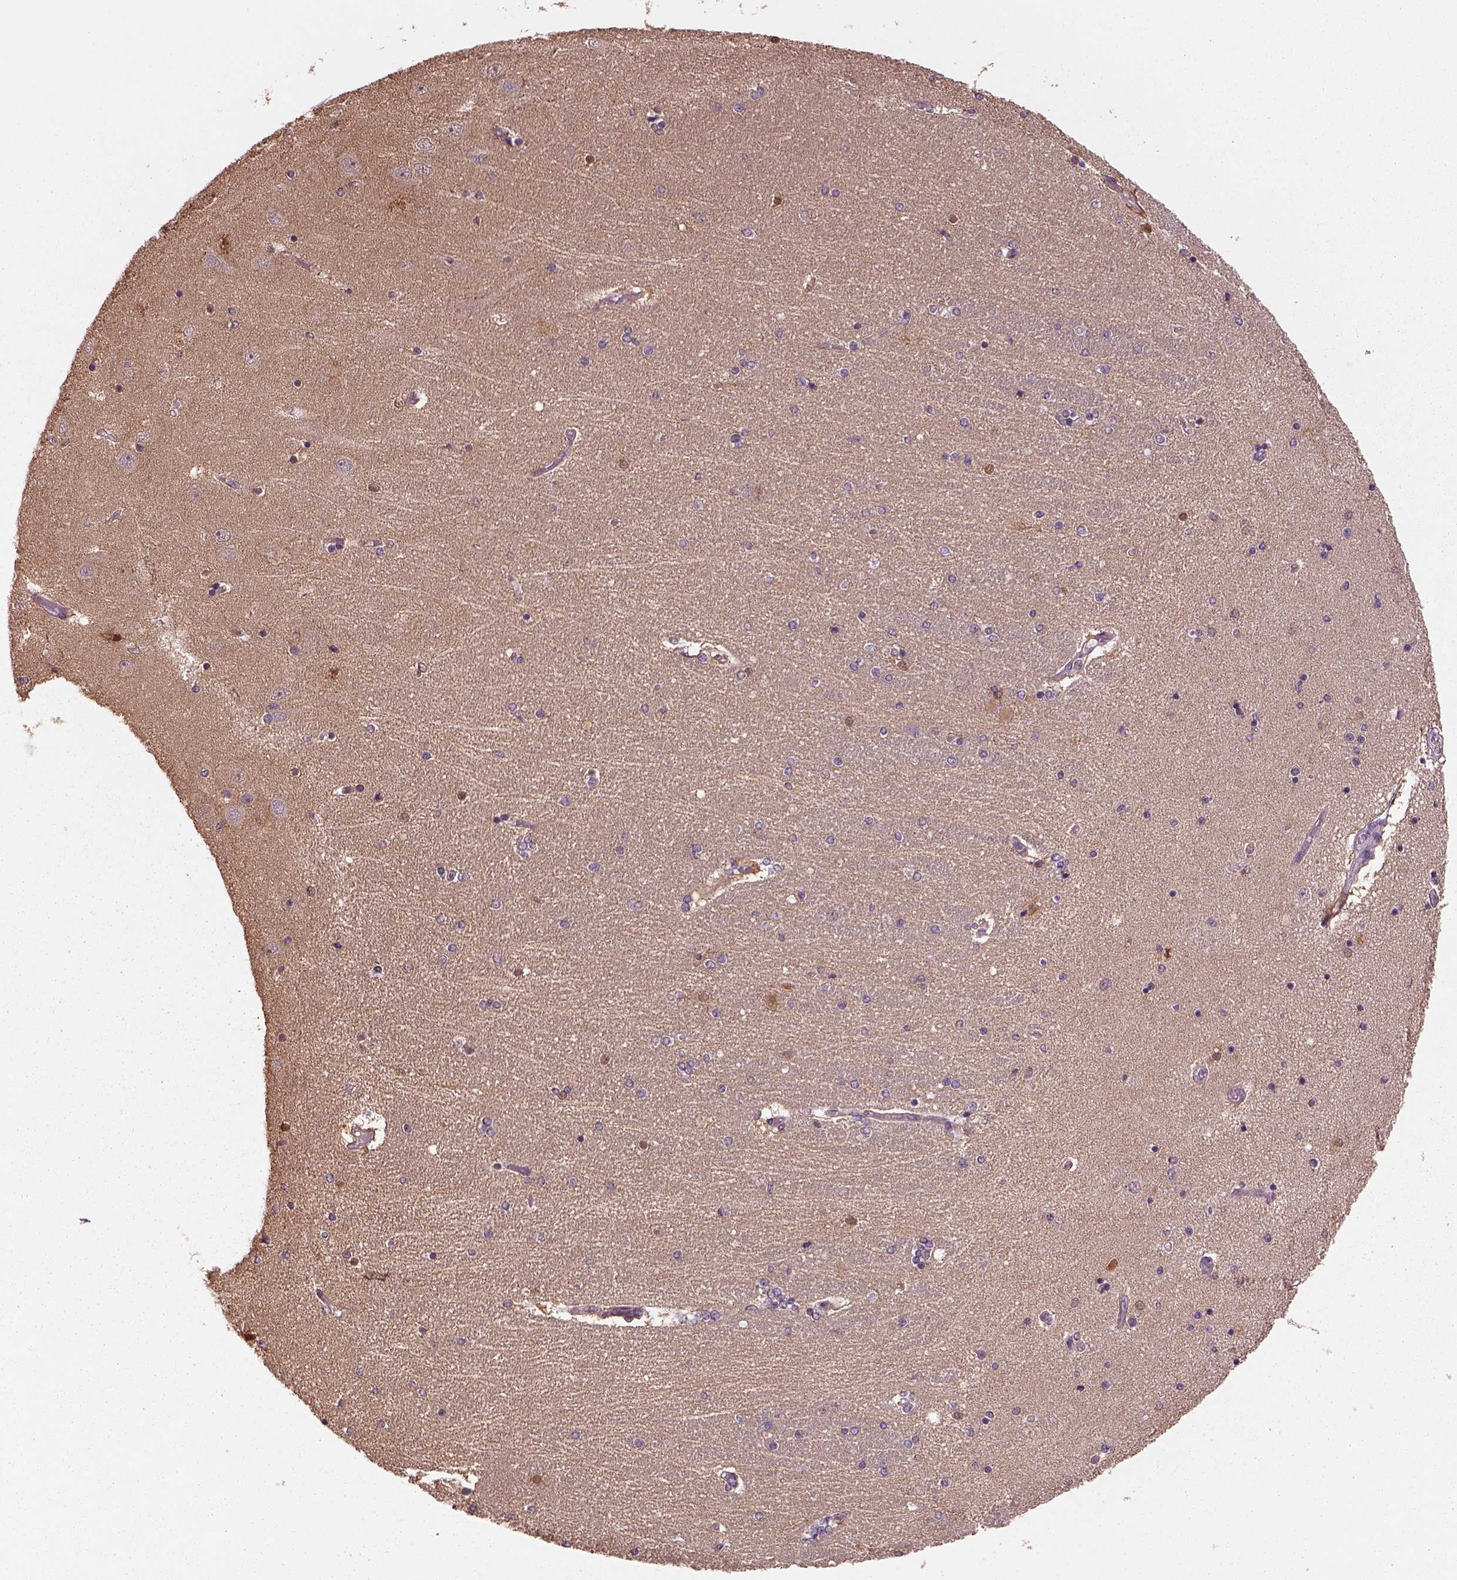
{"staining": {"intensity": "negative", "quantity": "none", "location": "none"}, "tissue": "hippocampus", "cell_type": "Glial cells", "image_type": "normal", "snomed": [{"axis": "morphology", "description": "Normal tissue, NOS"}, {"axis": "topography", "description": "Hippocampus"}], "caption": "An image of hippocampus stained for a protein shows no brown staining in glial cells.", "gene": "GDNF", "patient": {"sex": "female", "age": 54}}